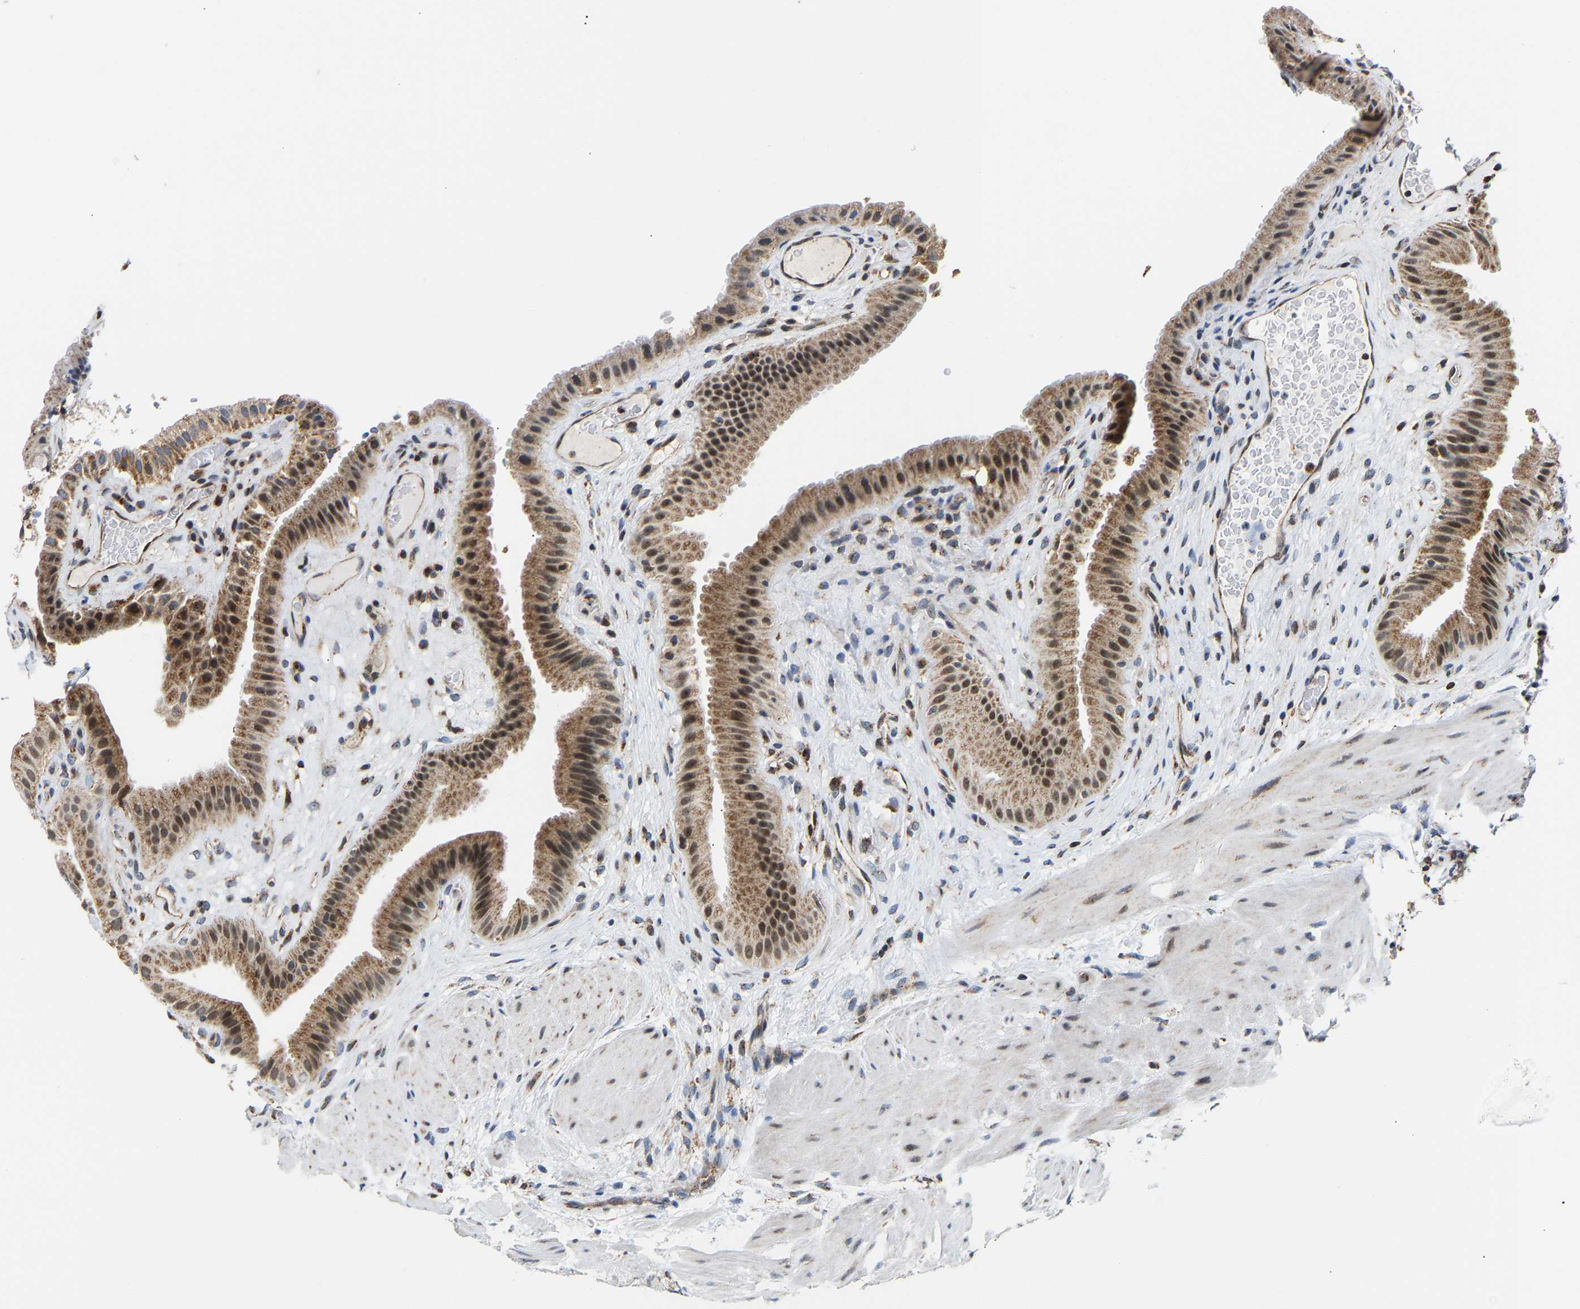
{"staining": {"intensity": "moderate", "quantity": ">75%", "location": "cytoplasmic/membranous"}, "tissue": "gallbladder", "cell_type": "Glandular cells", "image_type": "normal", "snomed": [{"axis": "morphology", "description": "Normal tissue, NOS"}, {"axis": "topography", "description": "Gallbladder"}], "caption": "Human gallbladder stained with a protein marker exhibits moderate staining in glandular cells.", "gene": "GIMAP7", "patient": {"sex": "male", "age": 49}}